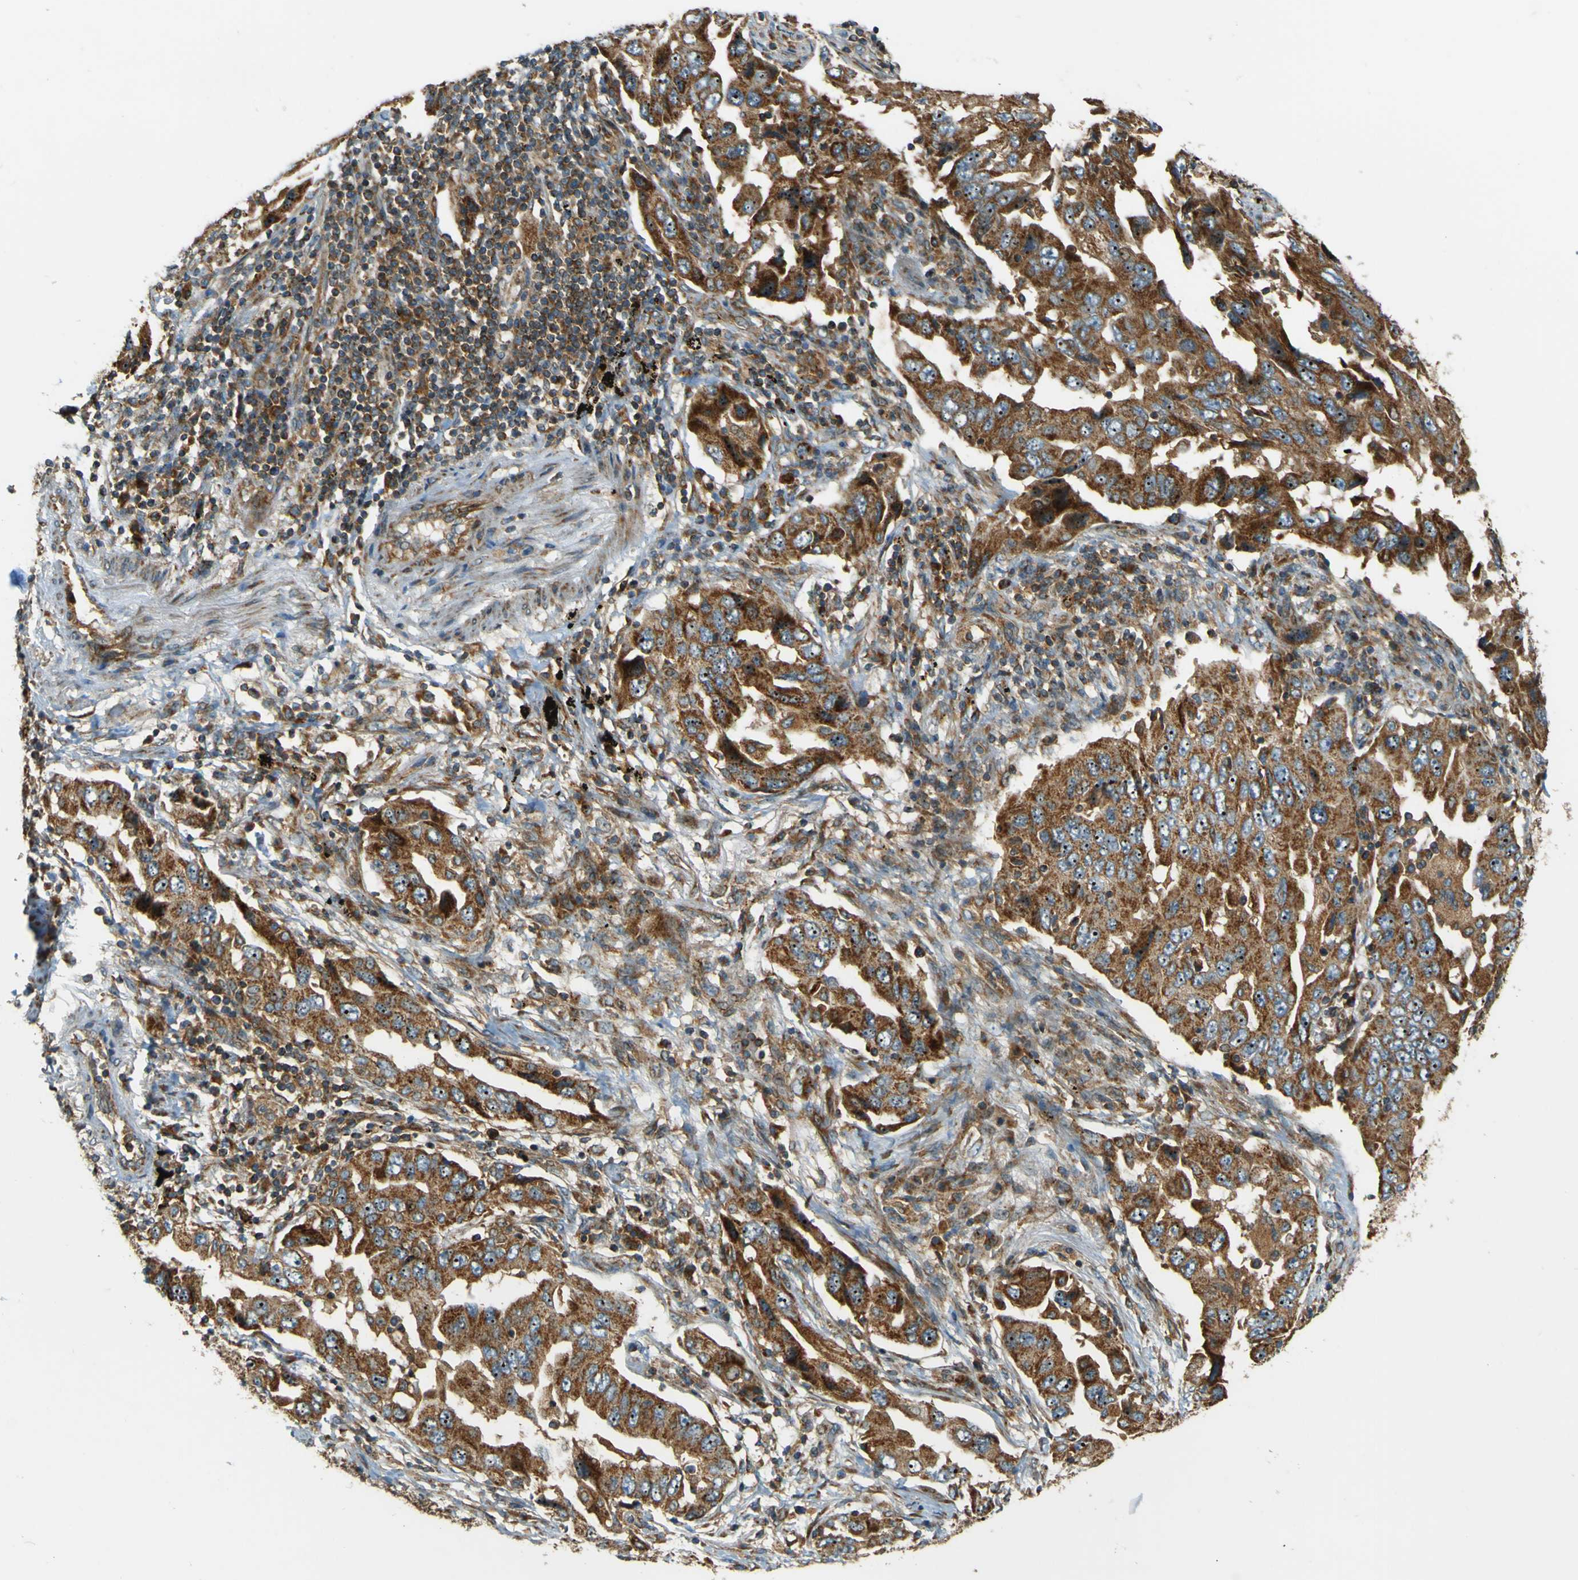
{"staining": {"intensity": "strong", "quantity": ">75%", "location": "cytoplasmic/membranous"}, "tissue": "lung cancer", "cell_type": "Tumor cells", "image_type": "cancer", "snomed": [{"axis": "morphology", "description": "Adenocarcinoma, NOS"}, {"axis": "topography", "description": "Lung"}], "caption": "This histopathology image displays IHC staining of adenocarcinoma (lung), with high strong cytoplasmic/membranous expression in about >75% of tumor cells.", "gene": "DNAJC5", "patient": {"sex": "female", "age": 65}}